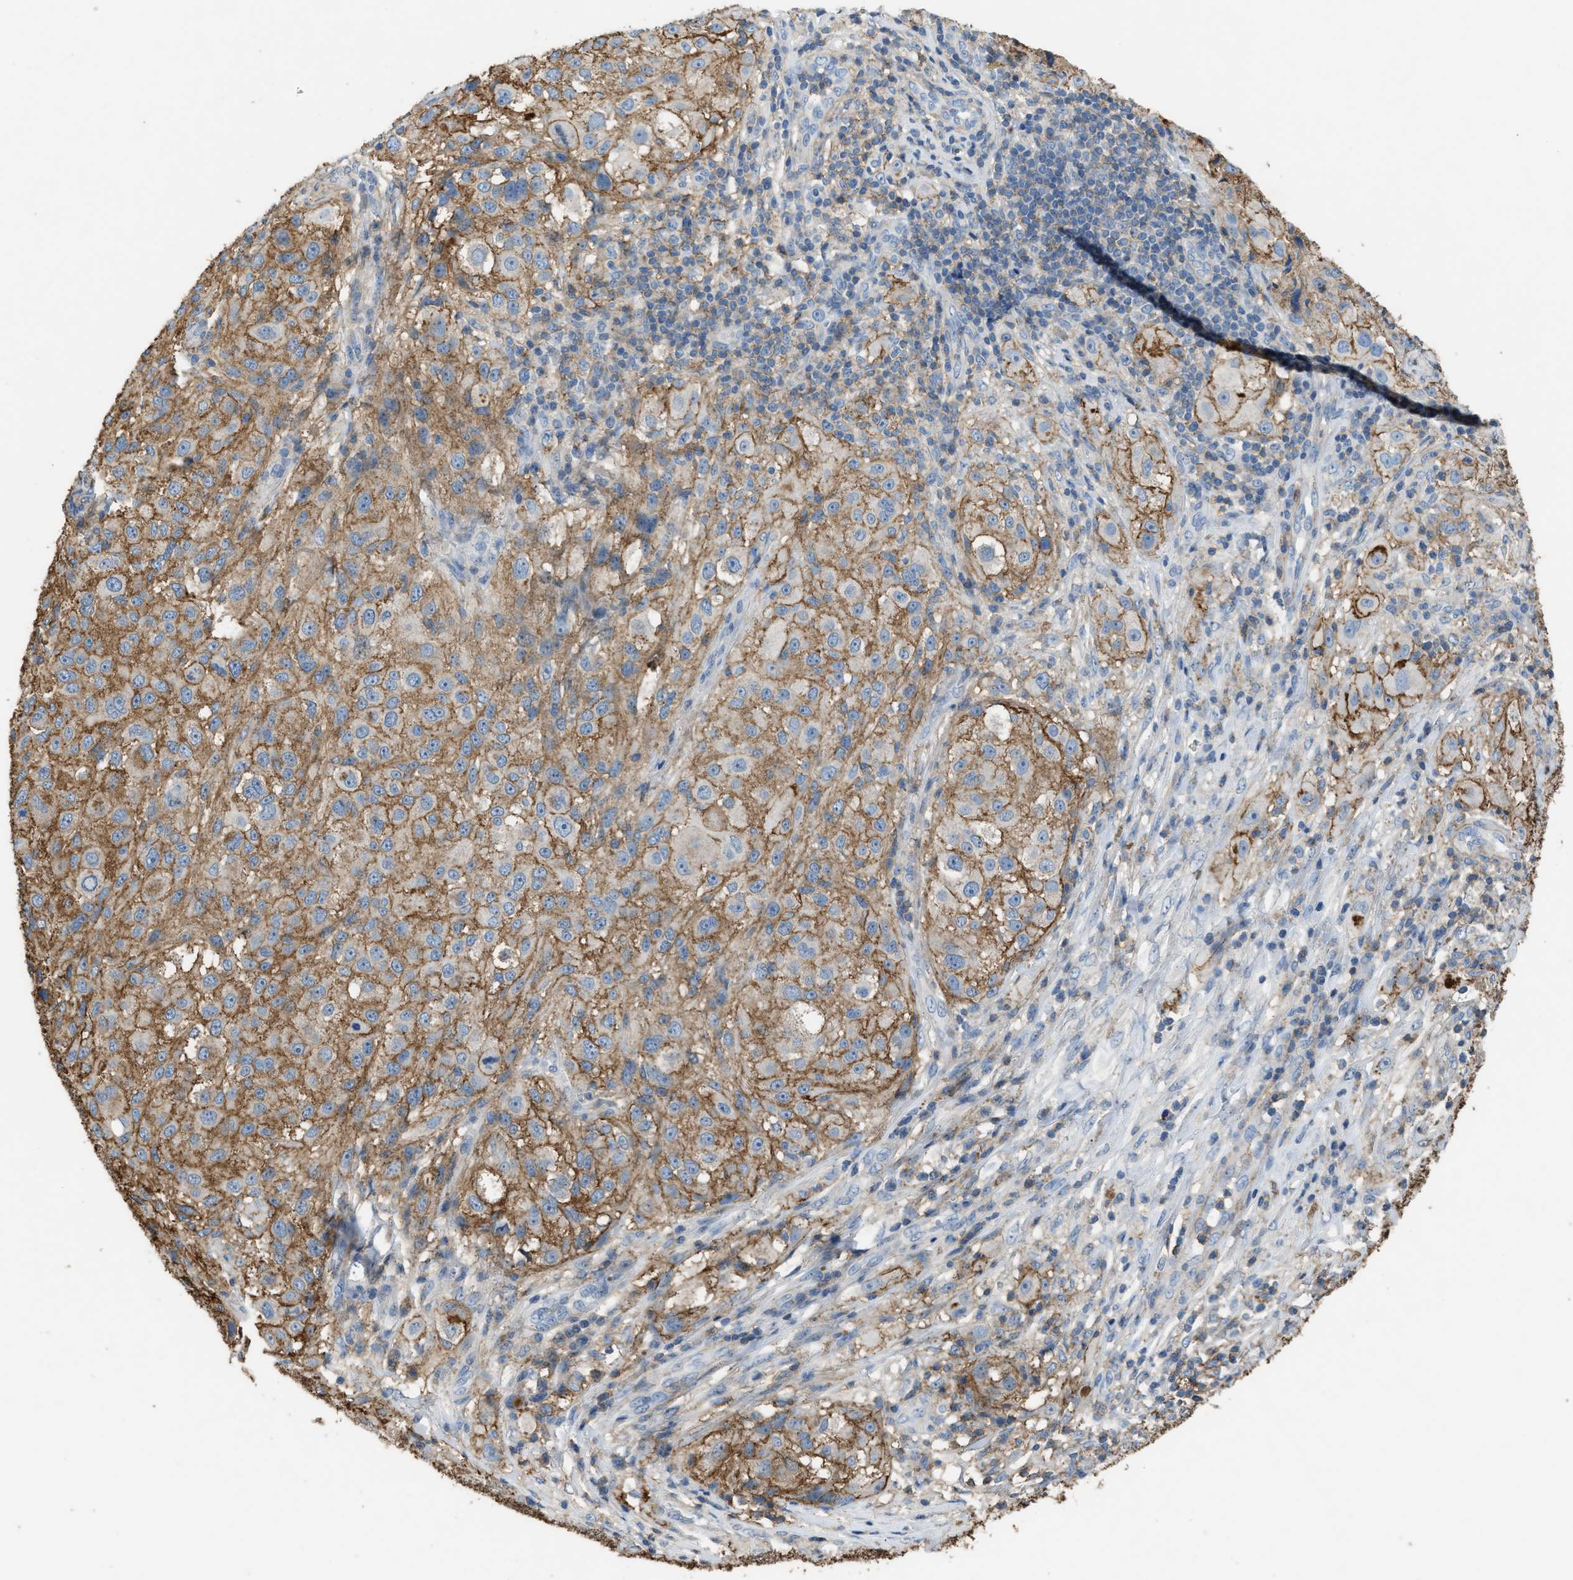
{"staining": {"intensity": "moderate", "quantity": ">75%", "location": "cytoplasmic/membranous"}, "tissue": "melanoma", "cell_type": "Tumor cells", "image_type": "cancer", "snomed": [{"axis": "morphology", "description": "Necrosis, NOS"}, {"axis": "morphology", "description": "Malignant melanoma, NOS"}, {"axis": "topography", "description": "Skin"}], "caption": "Brown immunohistochemical staining in melanoma demonstrates moderate cytoplasmic/membranous expression in approximately >75% of tumor cells.", "gene": "OR51E1", "patient": {"sex": "female", "age": 87}}